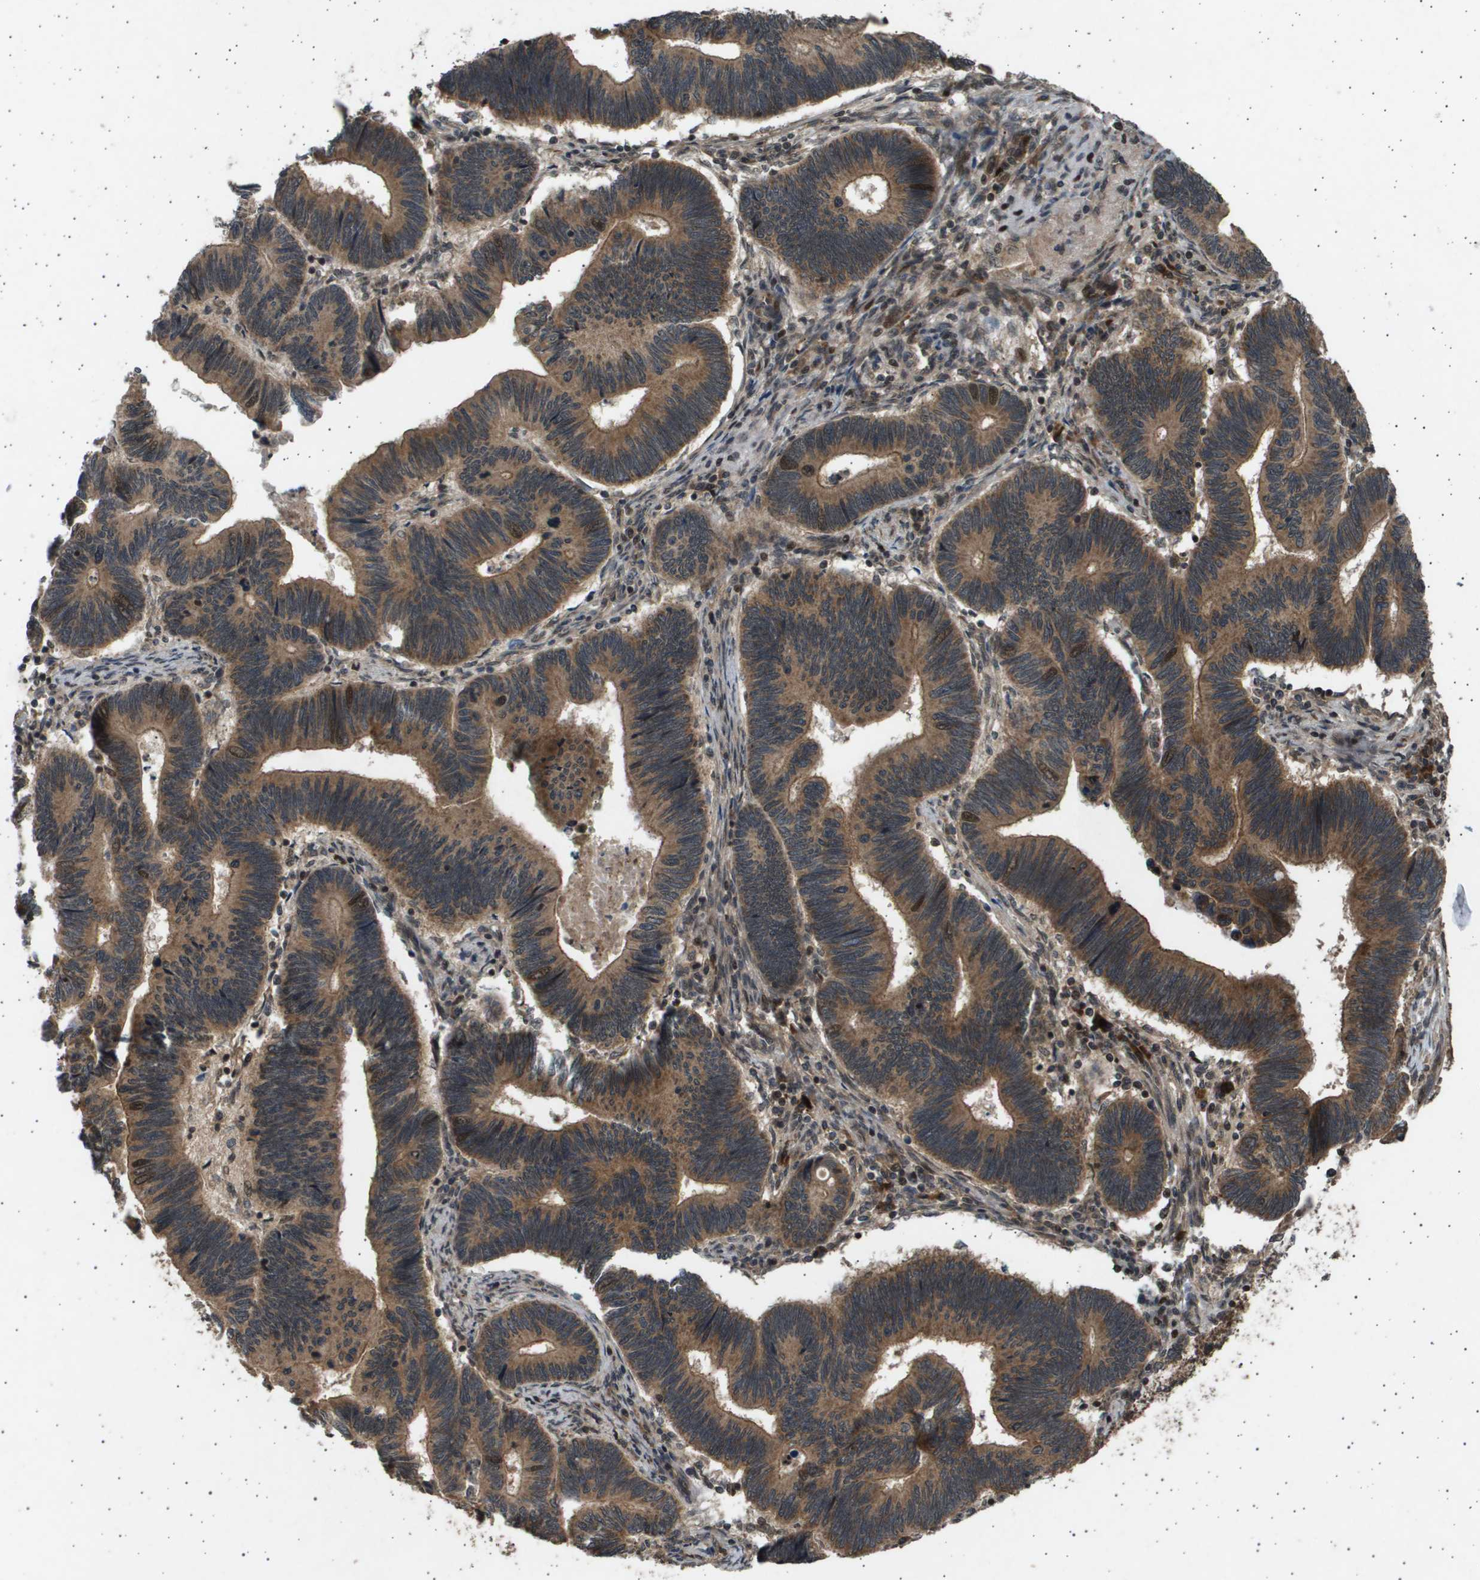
{"staining": {"intensity": "moderate", "quantity": ">75%", "location": "cytoplasmic/membranous"}, "tissue": "pancreatic cancer", "cell_type": "Tumor cells", "image_type": "cancer", "snomed": [{"axis": "morphology", "description": "Adenocarcinoma, NOS"}, {"axis": "topography", "description": "Pancreas"}], "caption": "A medium amount of moderate cytoplasmic/membranous positivity is identified in about >75% of tumor cells in pancreatic adenocarcinoma tissue.", "gene": "TNRC6A", "patient": {"sex": "female", "age": 70}}